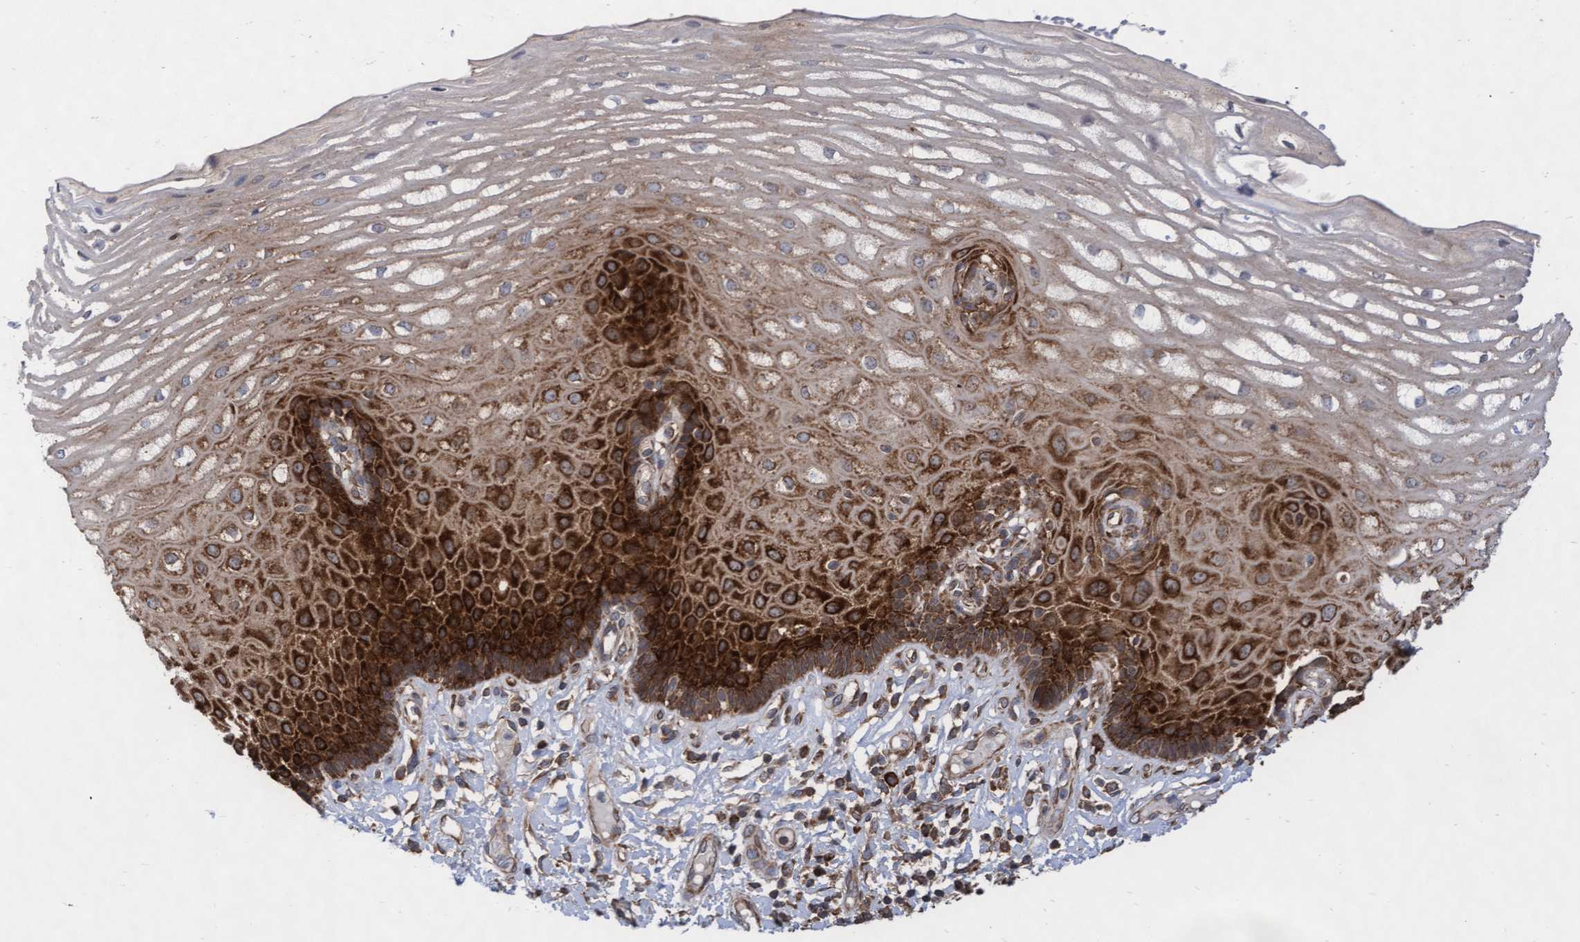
{"staining": {"intensity": "strong", "quantity": ">75%", "location": "cytoplasmic/membranous"}, "tissue": "esophagus", "cell_type": "Squamous epithelial cells", "image_type": "normal", "snomed": [{"axis": "morphology", "description": "Normal tissue, NOS"}, {"axis": "topography", "description": "Esophagus"}], "caption": "A high-resolution image shows immunohistochemistry (IHC) staining of benign esophagus, which reveals strong cytoplasmic/membranous expression in approximately >75% of squamous epithelial cells.", "gene": "ABCF2", "patient": {"sex": "male", "age": 54}}